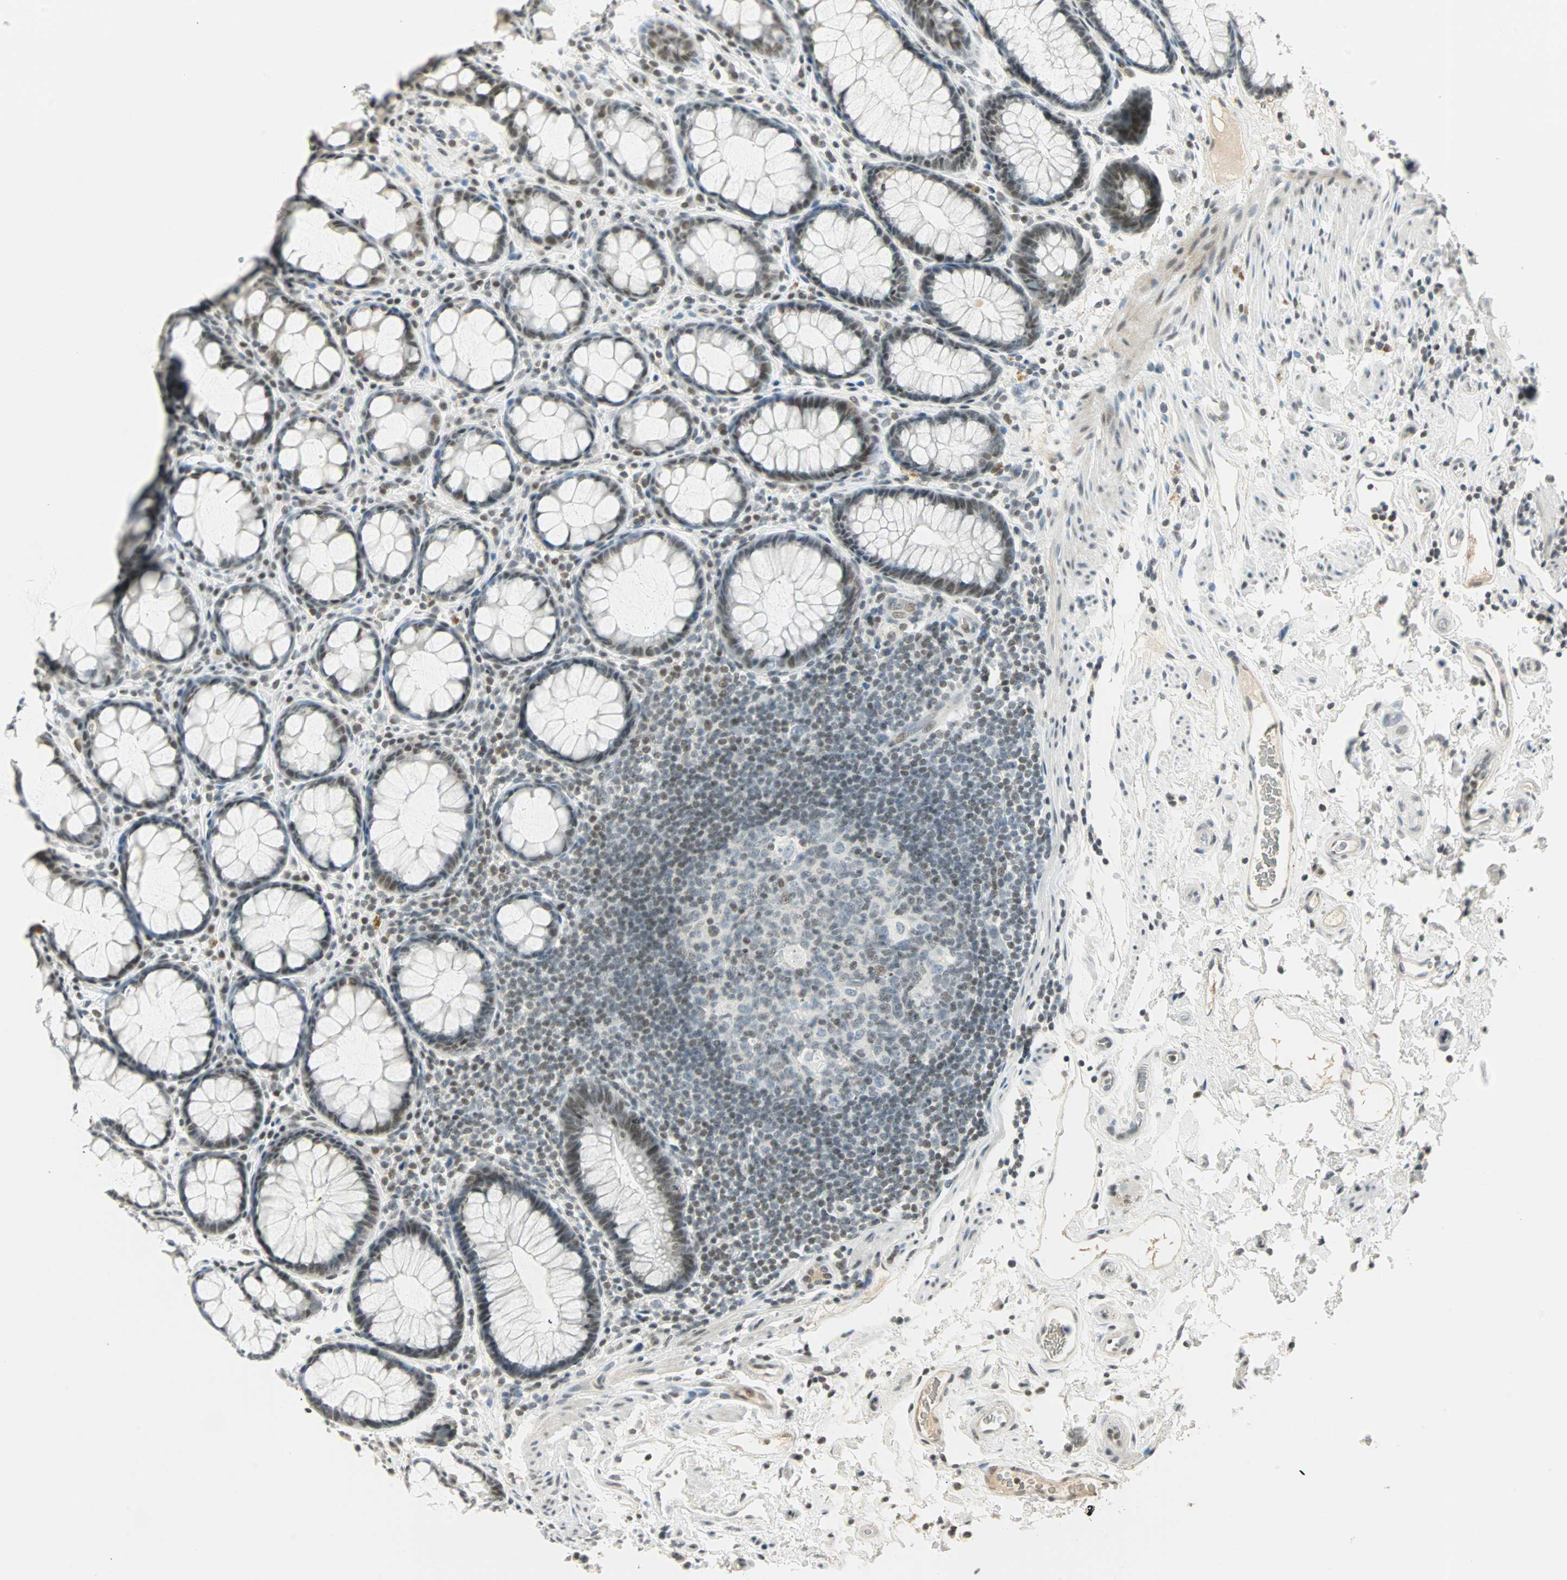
{"staining": {"intensity": "weak", "quantity": "<25%", "location": "nuclear"}, "tissue": "rectum", "cell_type": "Glandular cells", "image_type": "normal", "snomed": [{"axis": "morphology", "description": "Normal tissue, NOS"}, {"axis": "topography", "description": "Rectum"}], "caption": "The image shows no significant expression in glandular cells of rectum.", "gene": "SMAD3", "patient": {"sex": "male", "age": 92}}